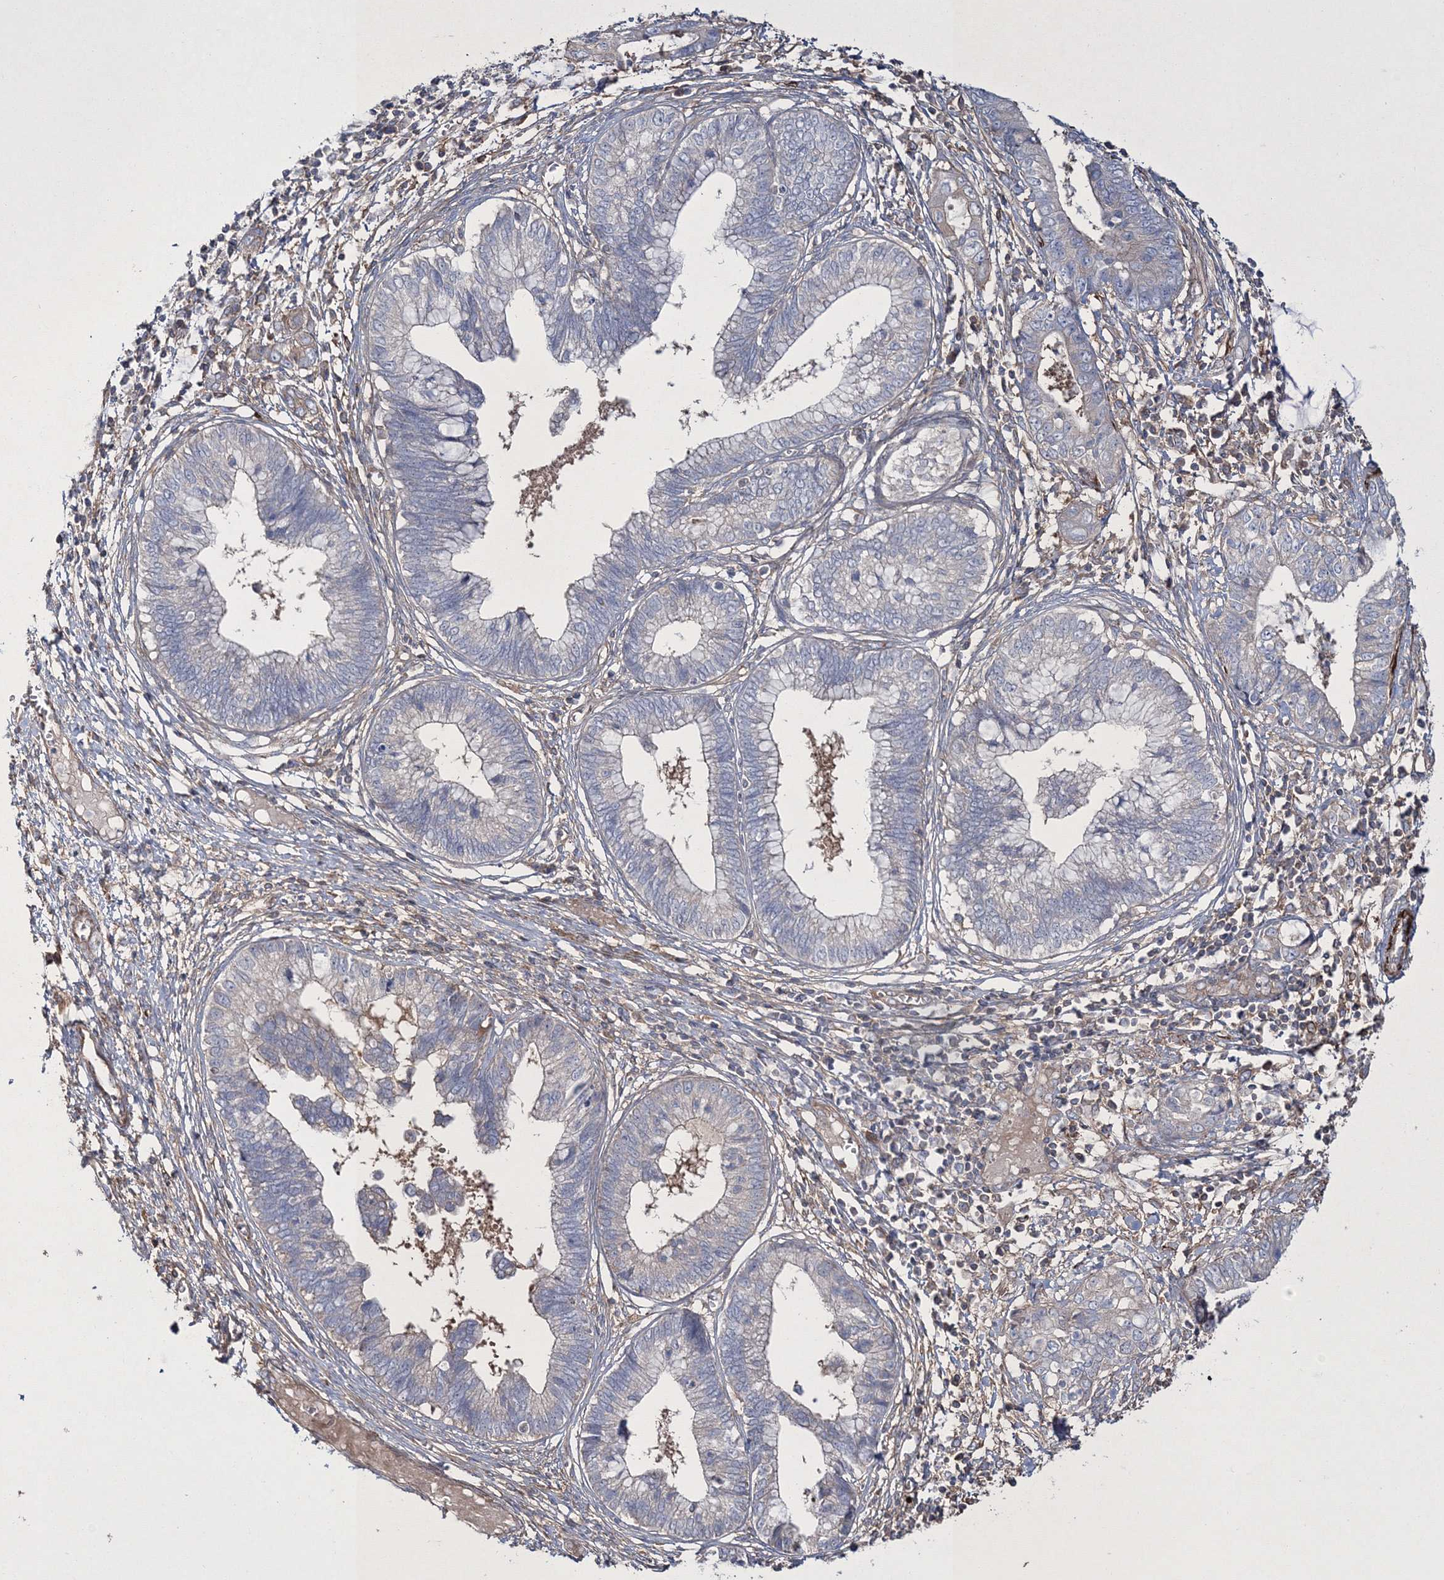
{"staining": {"intensity": "negative", "quantity": "none", "location": "none"}, "tissue": "cervical cancer", "cell_type": "Tumor cells", "image_type": "cancer", "snomed": [{"axis": "morphology", "description": "Adenocarcinoma, NOS"}, {"axis": "topography", "description": "Cervix"}], "caption": "High magnification brightfield microscopy of cervical cancer (adenocarcinoma) stained with DAB (brown) and counterstained with hematoxylin (blue): tumor cells show no significant staining.", "gene": "ZSWIM6", "patient": {"sex": "female", "age": 44}}